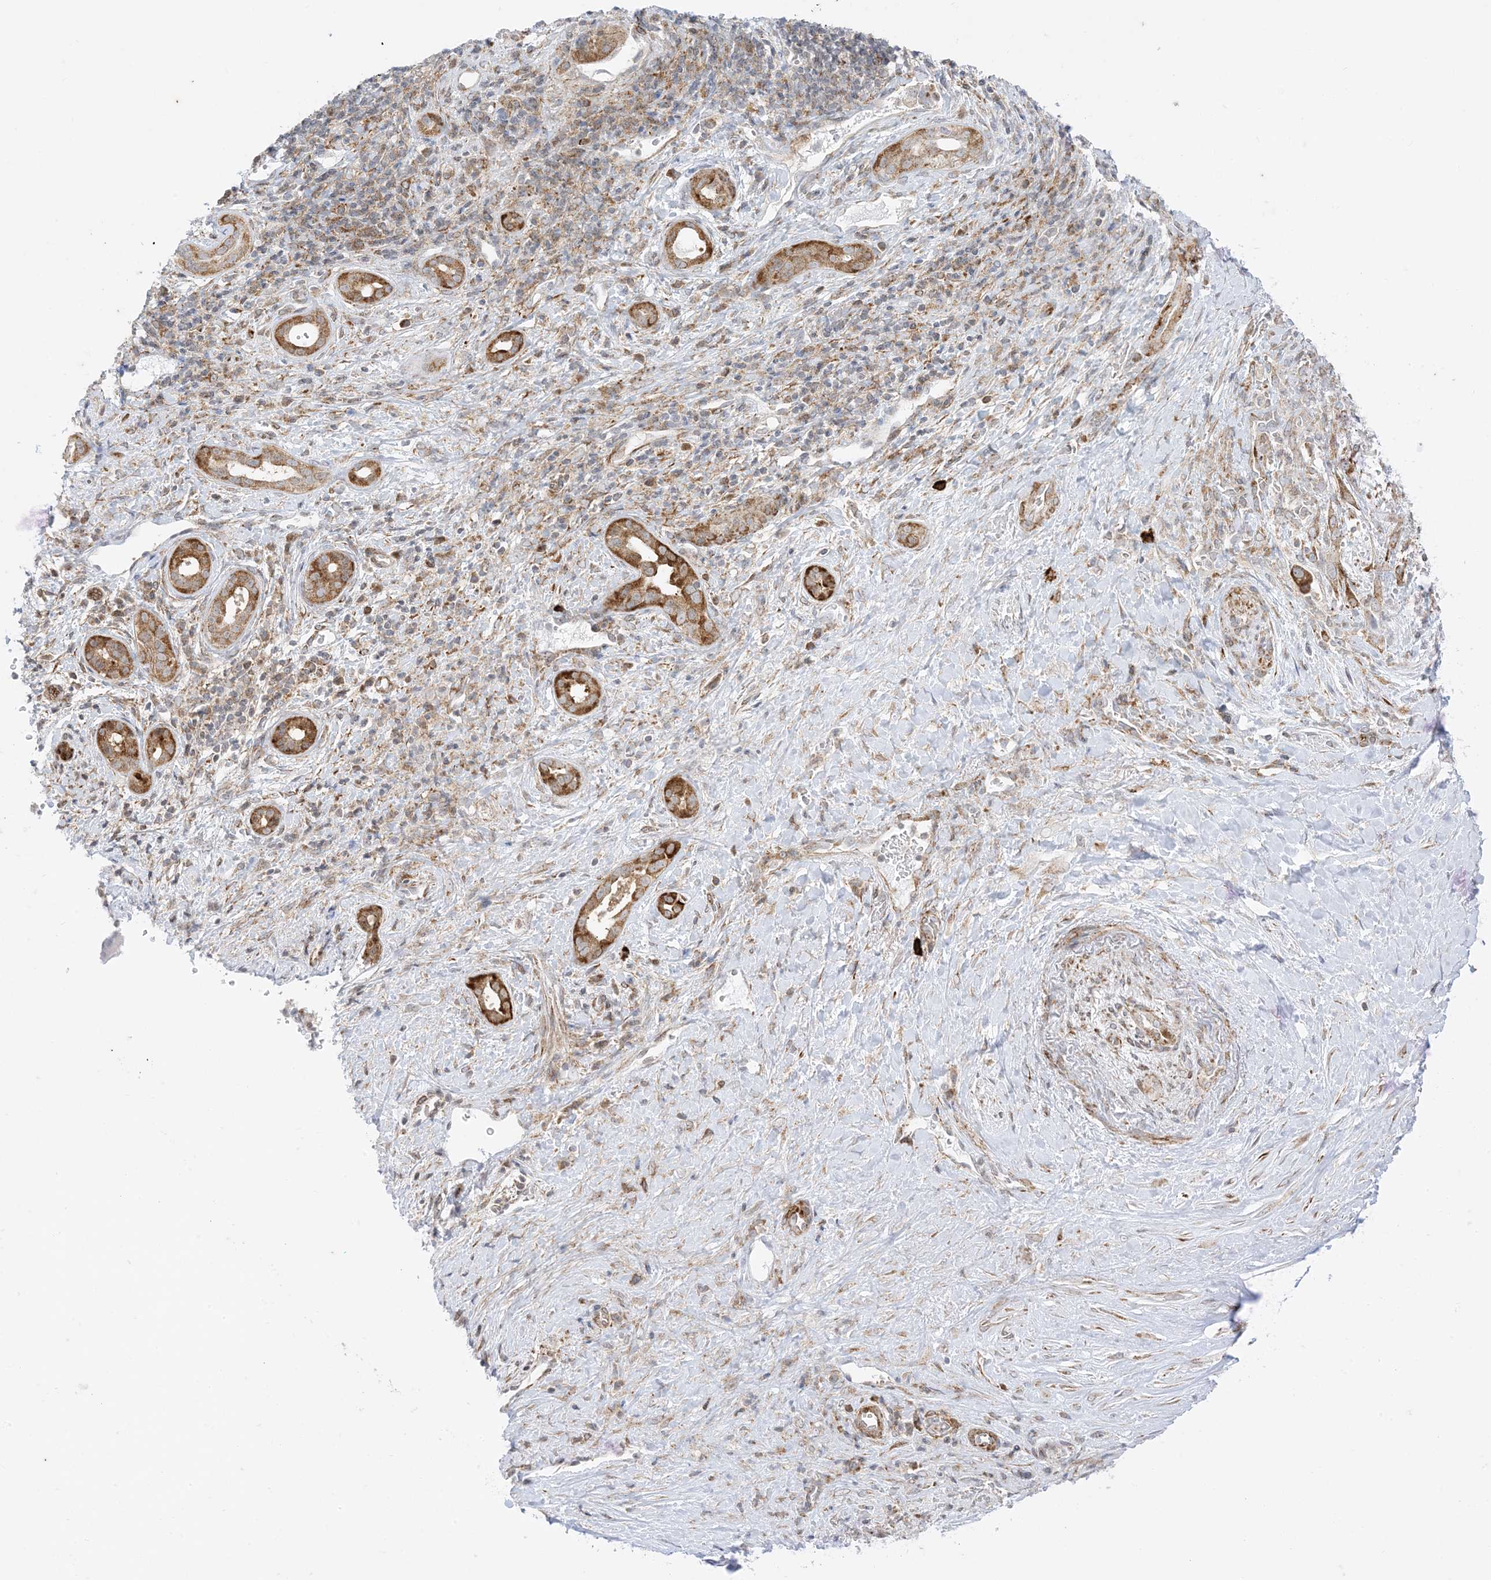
{"staining": {"intensity": "moderate", "quantity": ">75%", "location": "cytoplasmic/membranous"}, "tissue": "liver cancer", "cell_type": "Tumor cells", "image_type": "cancer", "snomed": [{"axis": "morphology", "description": "Cholangiocarcinoma"}, {"axis": "topography", "description": "Liver"}], "caption": "Liver cholangiocarcinoma stained with DAB (3,3'-diaminobenzidine) immunohistochemistry reveals medium levels of moderate cytoplasmic/membranous staining in approximately >75% of tumor cells.", "gene": "RAC1", "patient": {"sex": "female", "age": 75}}